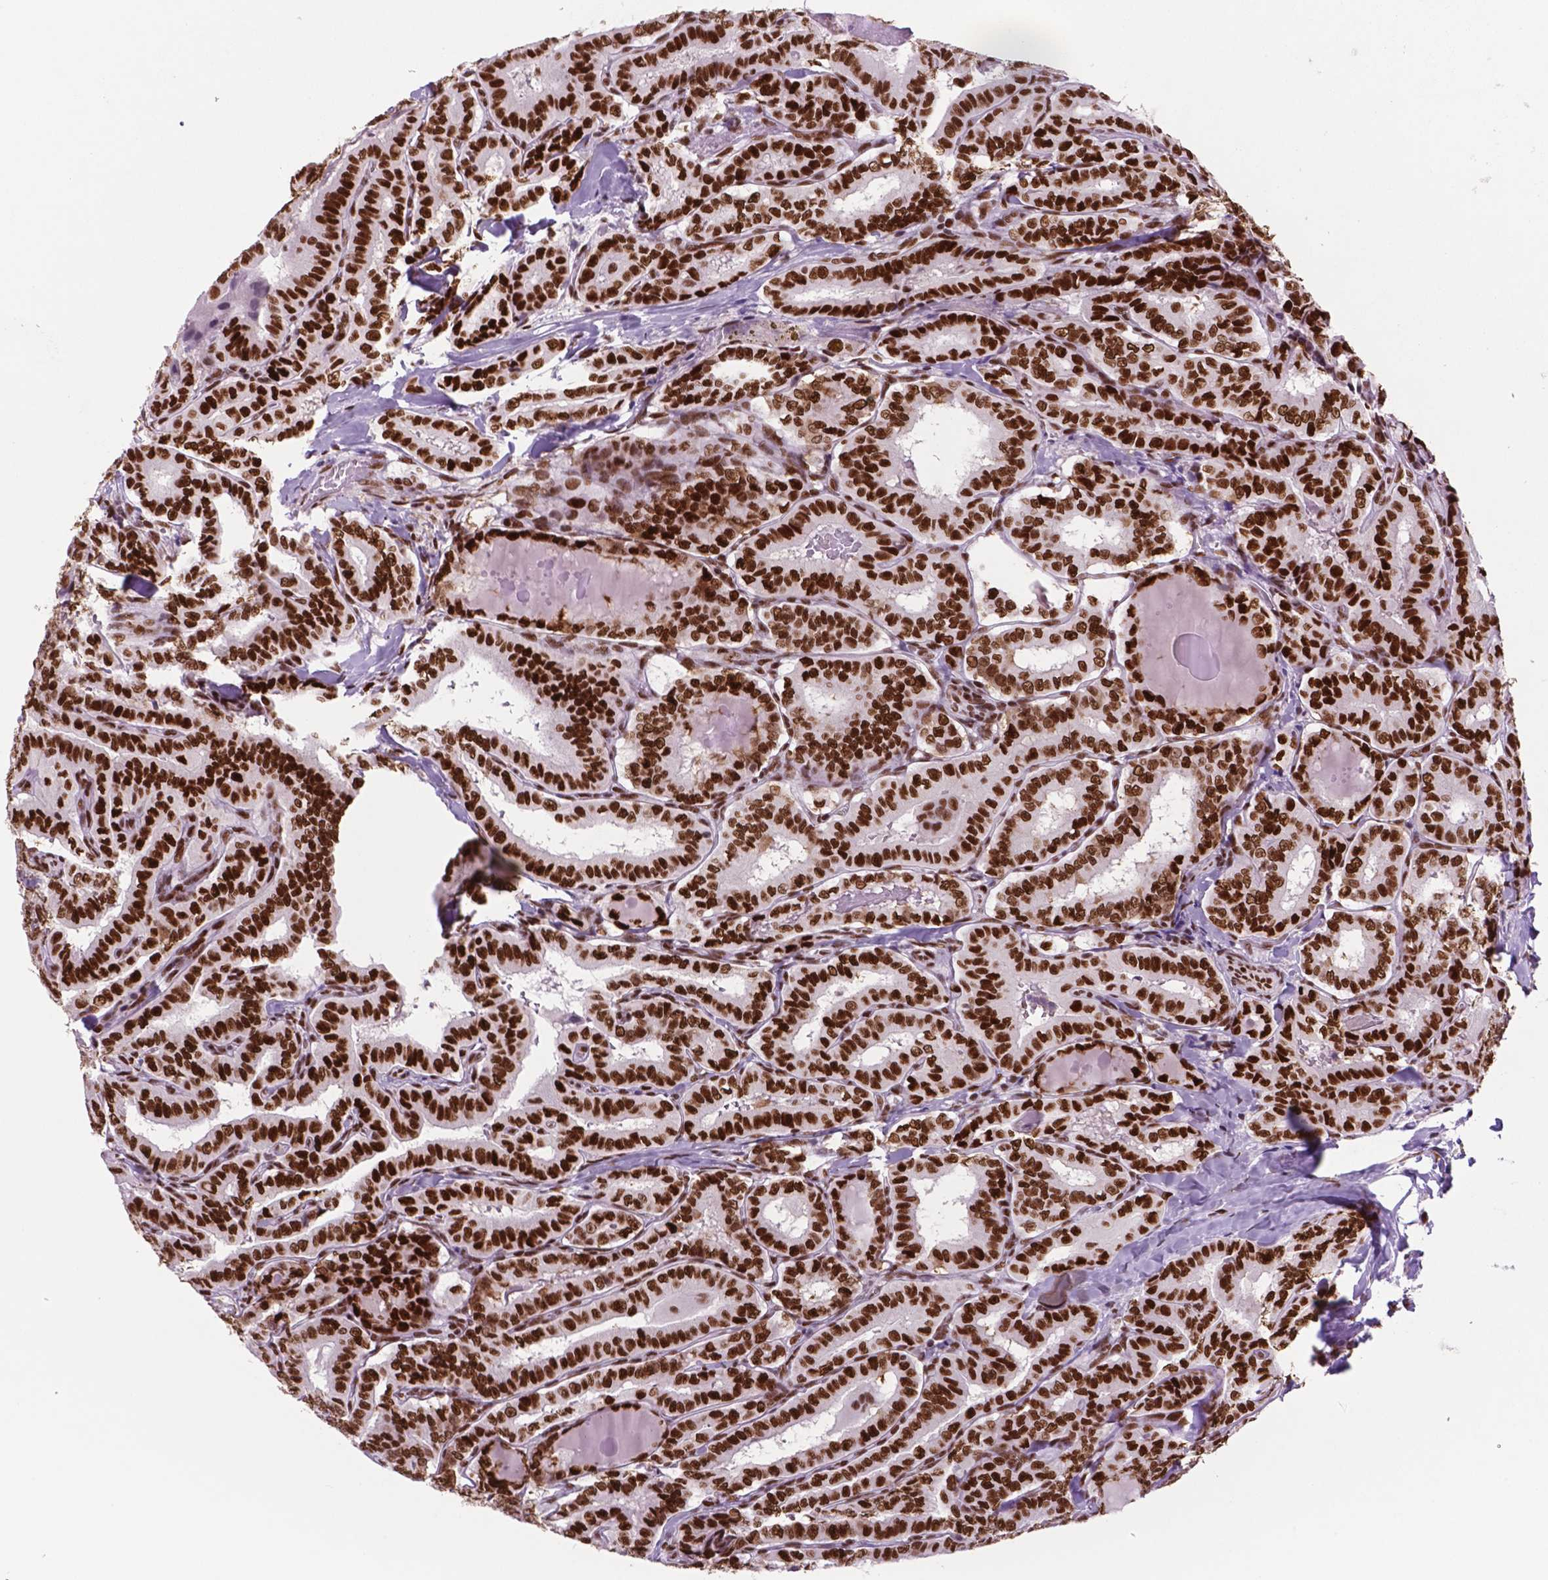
{"staining": {"intensity": "strong", "quantity": ">75%", "location": "nuclear"}, "tissue": "thyroid cancer", "cell_type": "Tumor cells", "image_type": "cancer", "snomed": [{"axis": "morphology", "description": "Papillary adenocarcinoma, NOS"}, {"axis": "morphology", "description": "Papillary adenoma metastatic"}, {"axis": "topography", "description": "Thyroid gland"}], "caption": "Immunohistochemical staining of thyroid papillary adenocarcinoma exhibits high levels of strong nuclear staining in about >75% of tumor cells. (DAB = brown stain, brightfield microscopy at high magnification).", "gene": "MSH6", "patient": {"sex": "female", "age": 50}}